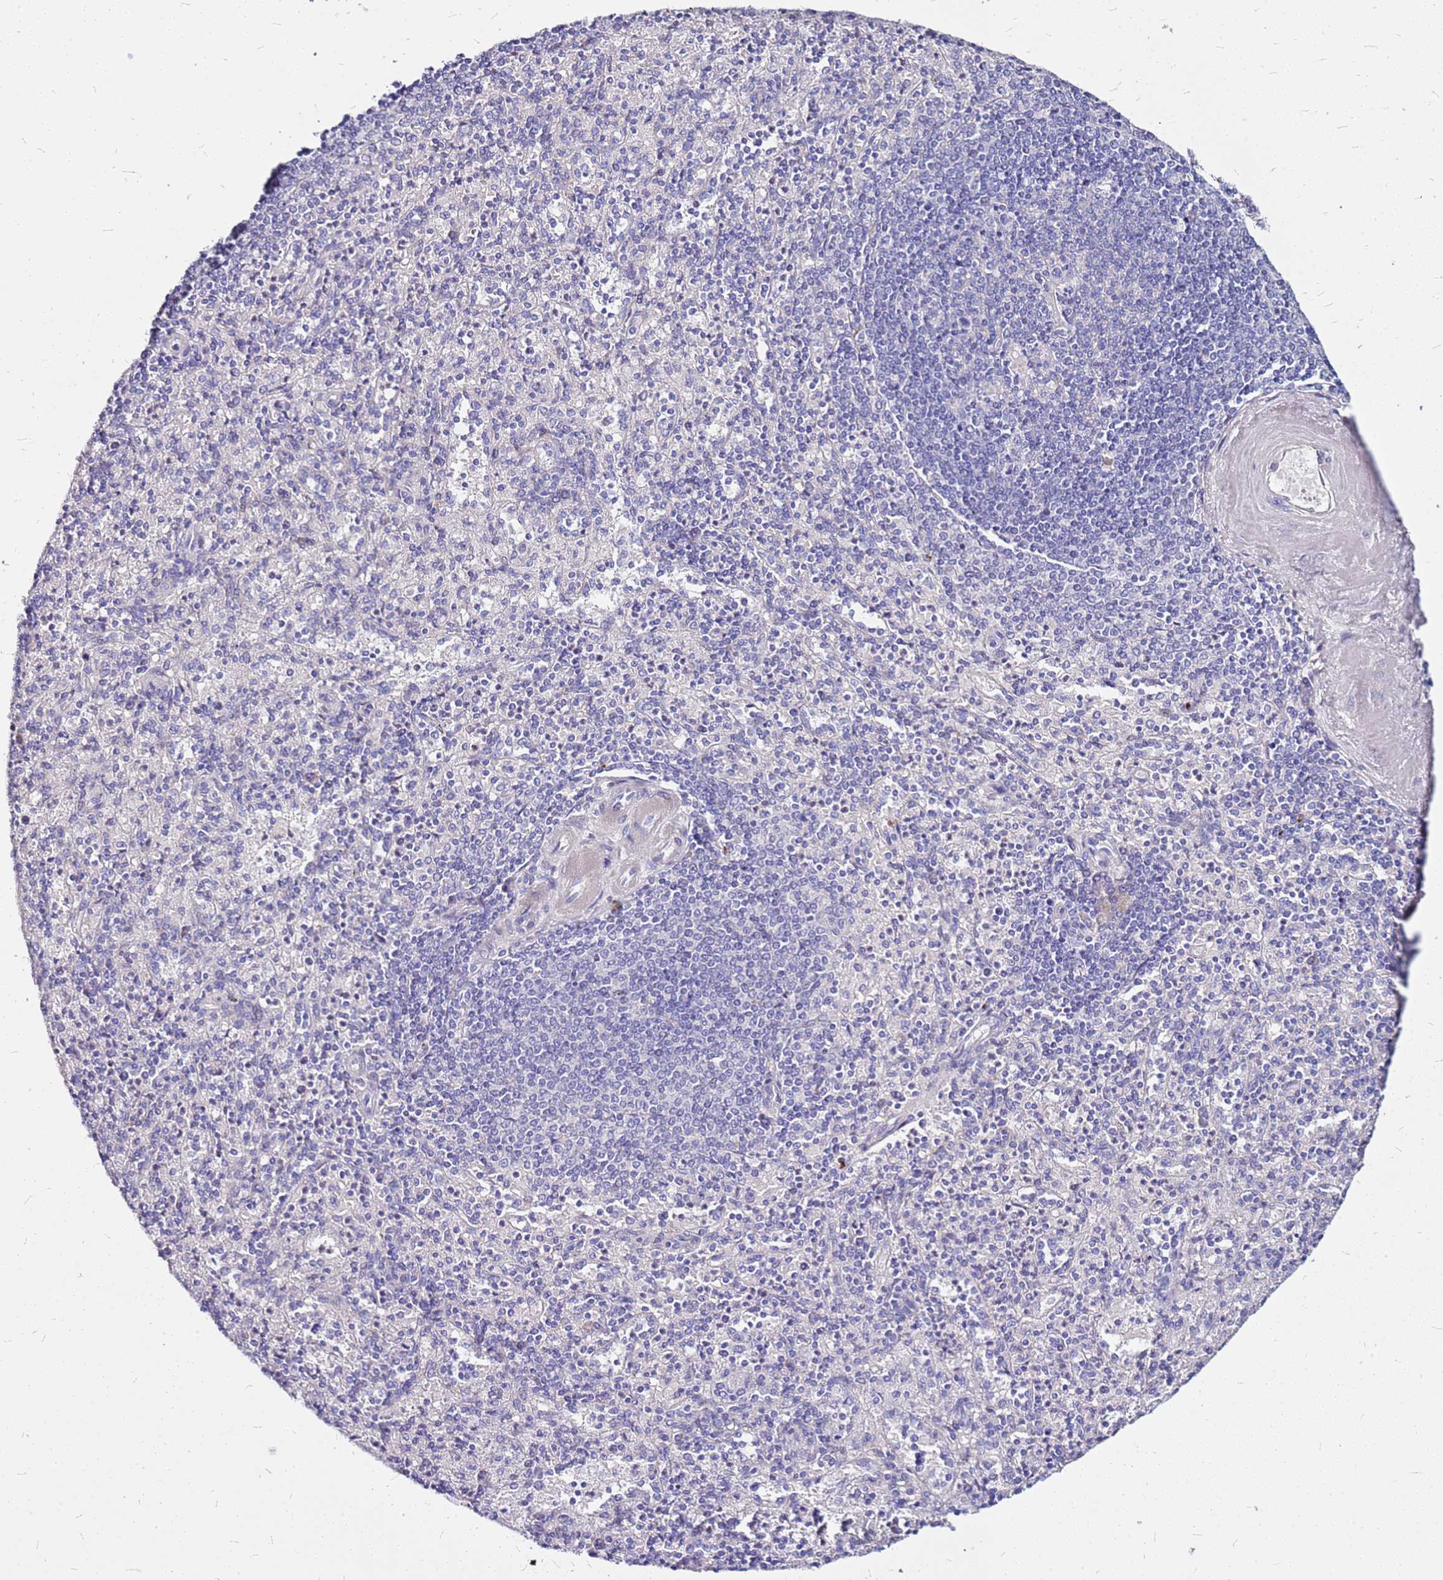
{"staining": {"intensity": "negative", "quantity": "none", "location": "none"}, "tissue": "spleen", "cell_type": "Cells in red pulp", "image_type": "normal", "snomed": [{"axis": "morphology", "description": "Normal tissue, NOS"}, {"axis": "topography", "description": "Spleen"}], "caption": "Immunohistochemical staining of benign human spleen displays no significant expression in cells in red pulp.", "gene": "CASD1", "patient": {"sex": "male", "age": 82}}